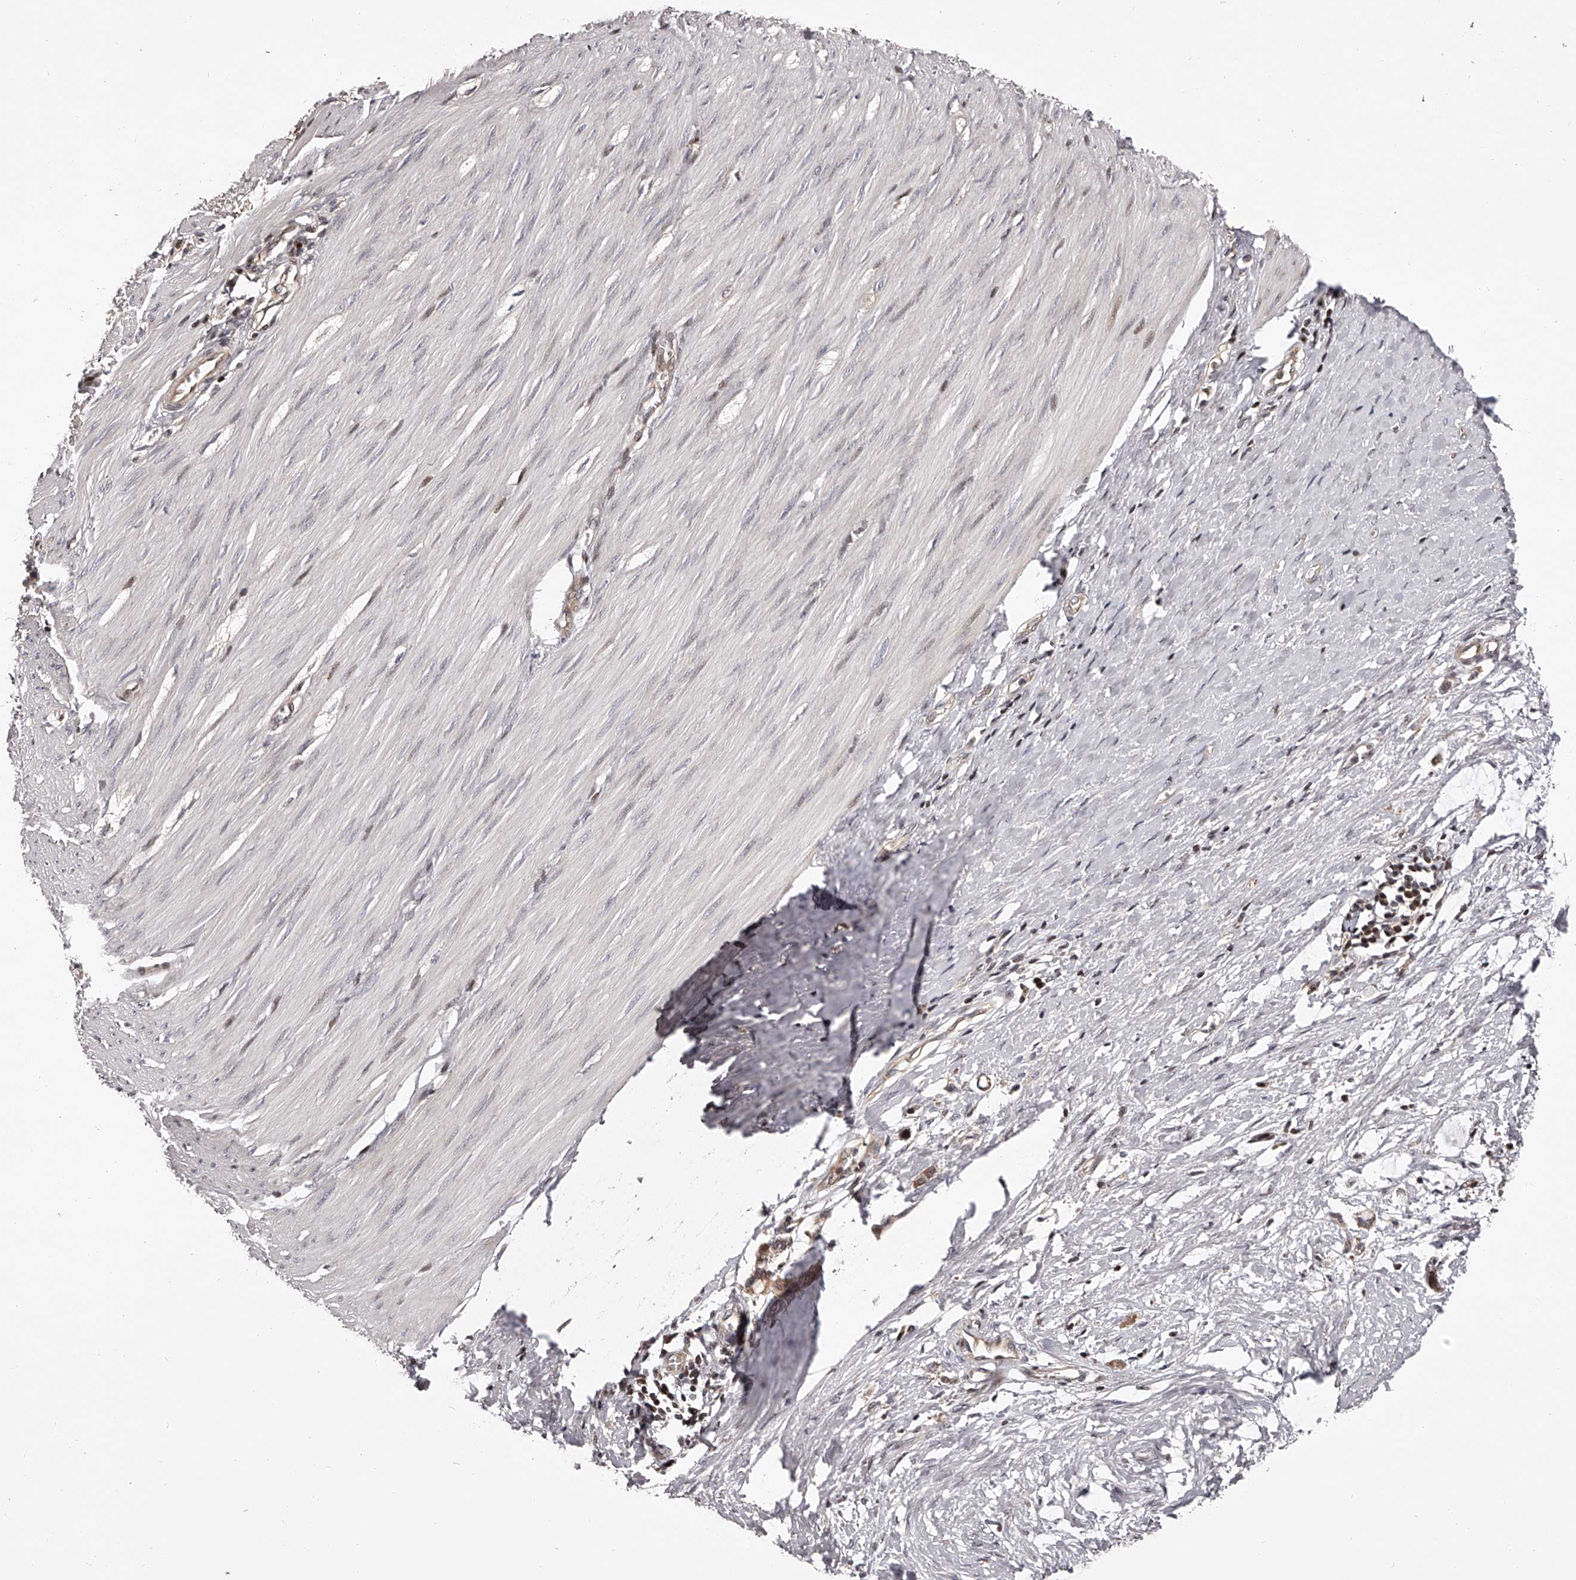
{"staining": {"intensity": "negative", "quantity": "none", "location": "none"}, "tissue": "smooth muscle", "cell_type": "Smooth muscle cells", "image_type": "normal", "snomed": [{"axis": "morphology", "description": "Normal tissue, NOS"}, {"axis": "morphology", "description": "Adenocarcinoma, NOS"}, {"axis": "topography", "description": "Colon"}, {"axis": "topography", "description": "Peripheral nerve tissue"}], "caption": "Immunohistochemistry histopathology image of unremarkable human smooth muscle stained for a protein (brown), which displays no positivity in smooth muscle cells.", "gene": "PFDN2", "patient": {"sex": "male", "age": 14}}